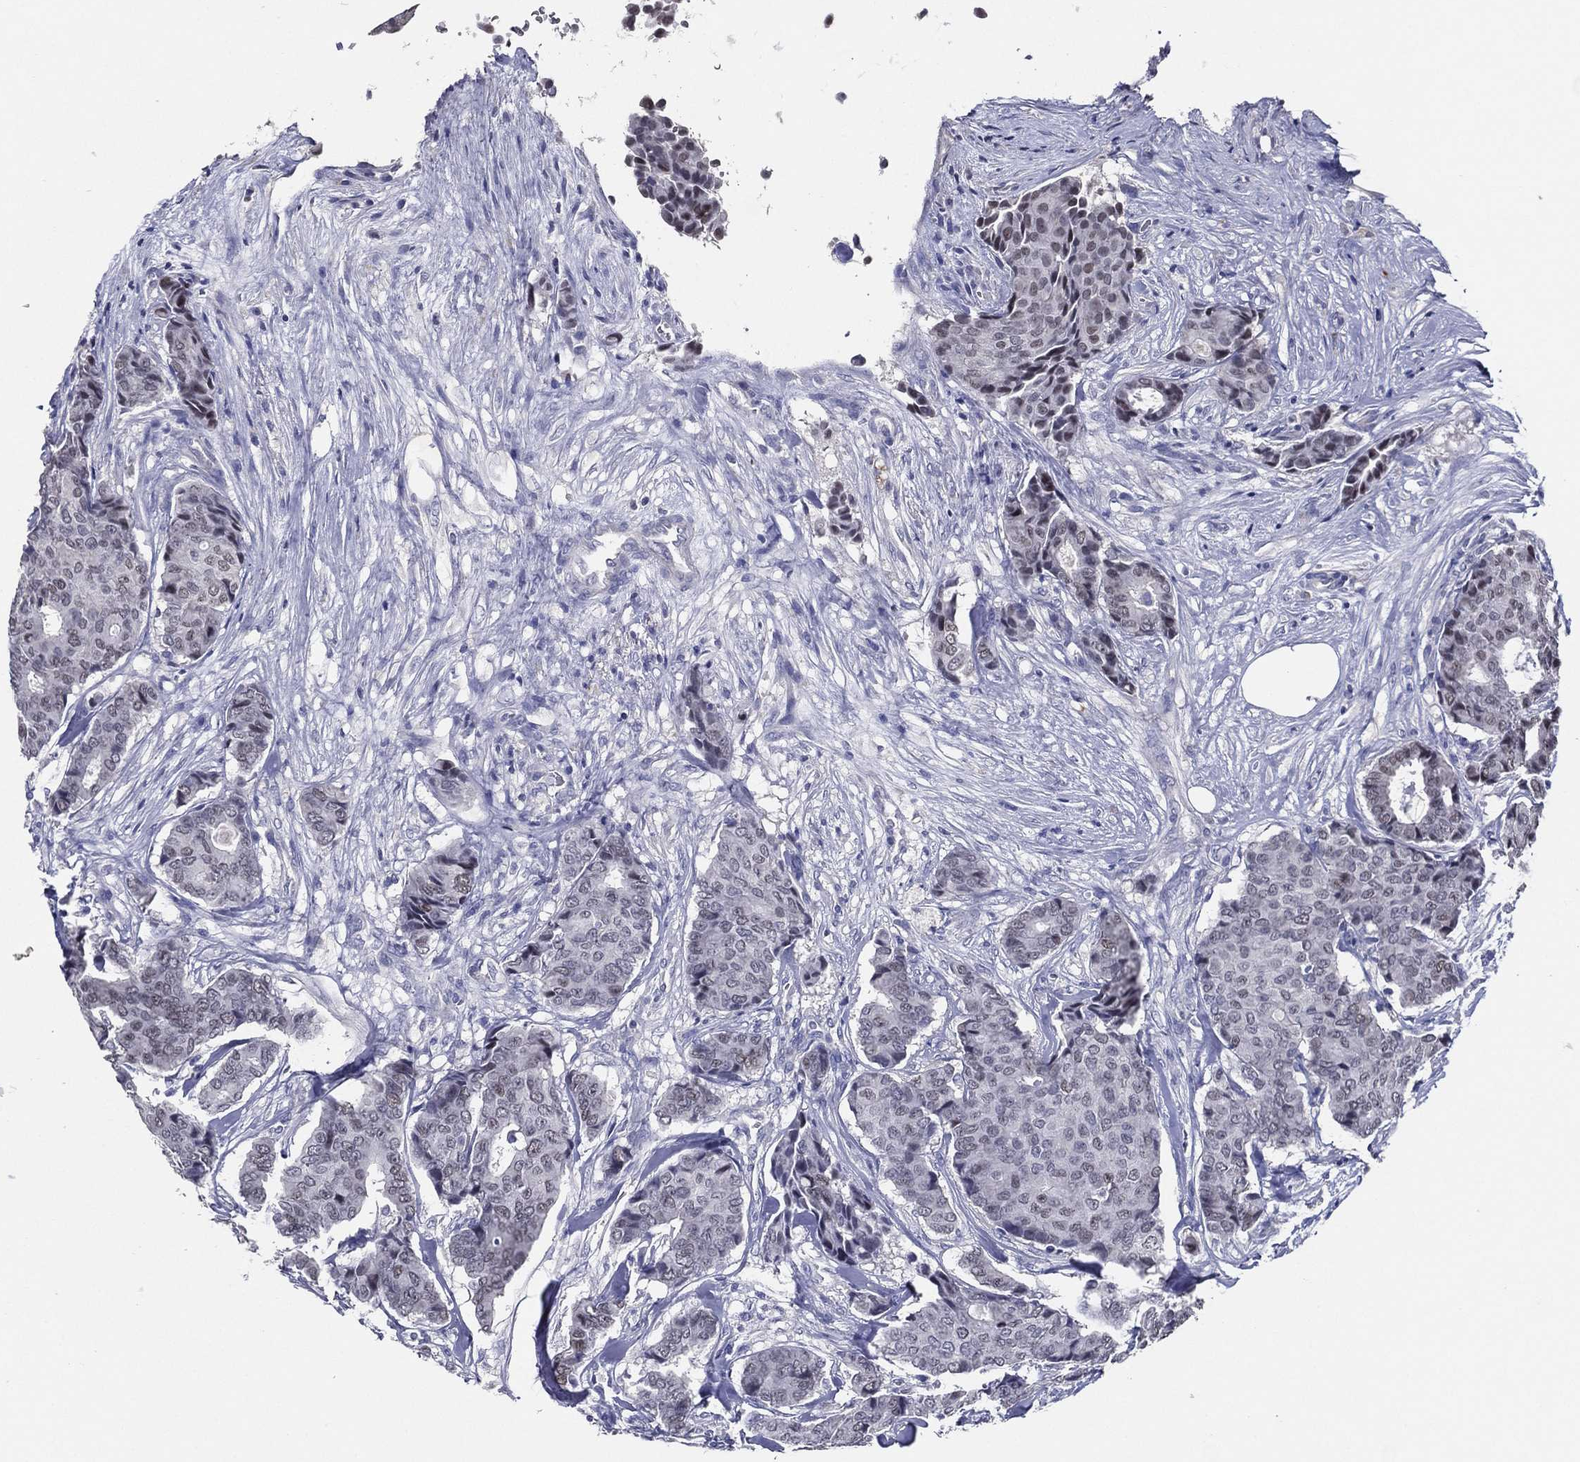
{"staining": {"intensity": "negative", "quantity": "none", "location": "none"}, "tissue": "breast cancer", "cell_type": "Tumor cells", "image_type": "cancer", "snomed": [{"axis": "morphology", "description": "Duct carcinoma"}, {"axis": "topography", "description": "Breast"}], "caption": "Tumor cells show no significant positivity in breast intraductal carcinoma. Brightfield microscopy of IHC stained with DAB (3,3'-diaminobenzidine) (brown) and hematoxylin (blue), captured at high magnification.", "gene": "TFAP2A", "patient": {"sex": "female", "age": 75}}